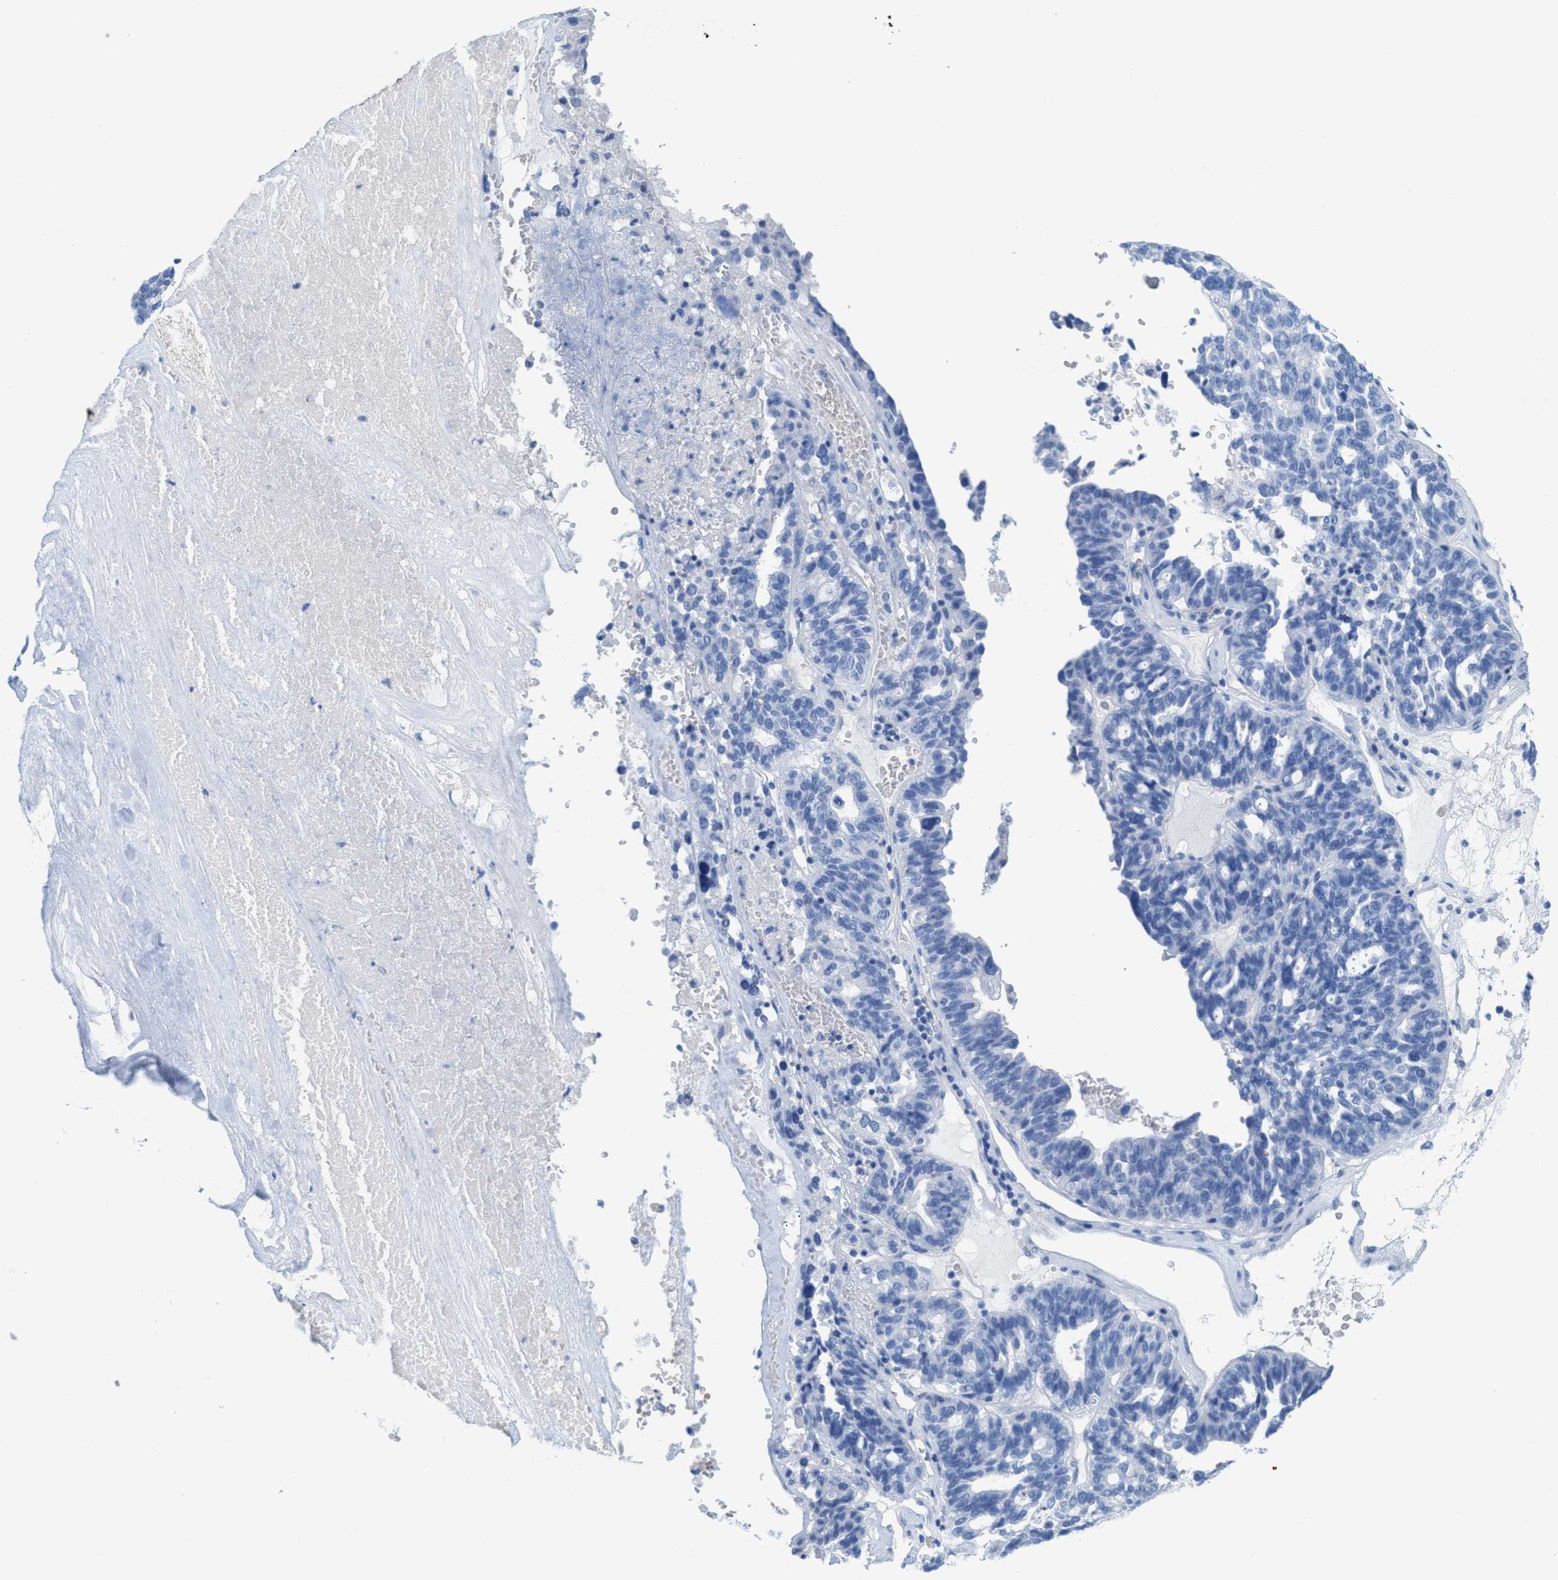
{"staining": {"intensity": "negative", "quantity": "none", "location": "none"}, "tissue": "ovarian cancer", "cell_type": "Tumor cells", "image_type": "cancer", "snomed": [{"axis": "morphology", "description": "Cystadenocarcinoma, serous, NOS"}, {"axis": "topography", "description": "Ovary"}], "caption": "Immunohistochemistry image of human ovarian cancer (serous cystadenocarcinoma) stained for a protein (brown), which shows no expression in tumor cells.", "gene": "ANKFN1", "patient": {"sex": "female", "age": 59}}